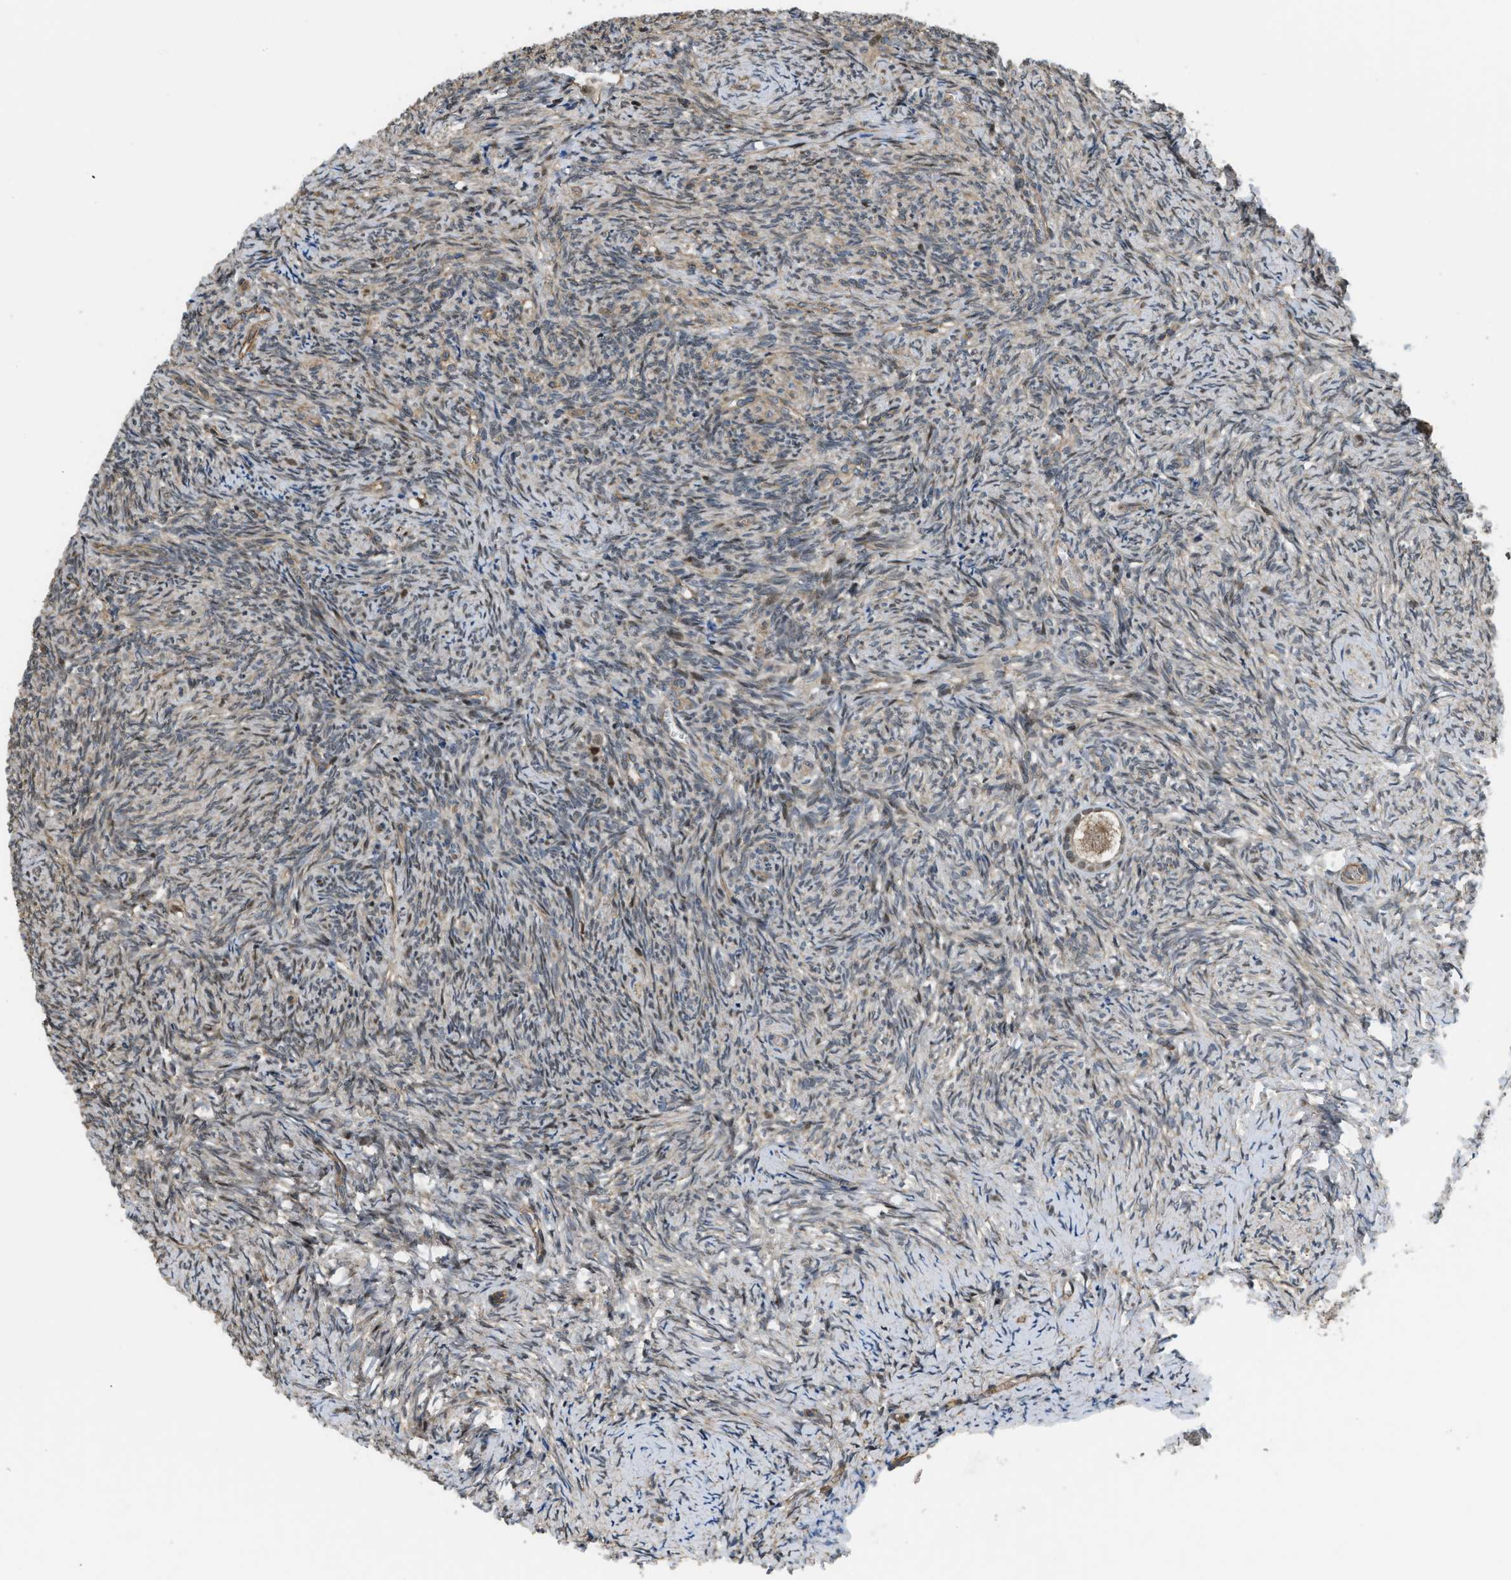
{"staining": {"intensity": "moderate", "quantity": ">75%", "location": "cytoplasmic/membranous"}, "tissue": "ovary", "cell_type": "Follicle cells", "image_type": "normal", "snomed": [{"axis": "morphology", "description": "Normal tissue, NOS"}, {"axis": "topography", "description": "Ovary"}], "caption": "DAB (3,3'-diaminobenzidine) immunohistochemical staining of normal human ovary reveals moderate cytoplasmic/membranous protein expression in about >75% of follicle cells.", "gene": "LTA4H", "patient": {"sex": "female", "age": 41}}